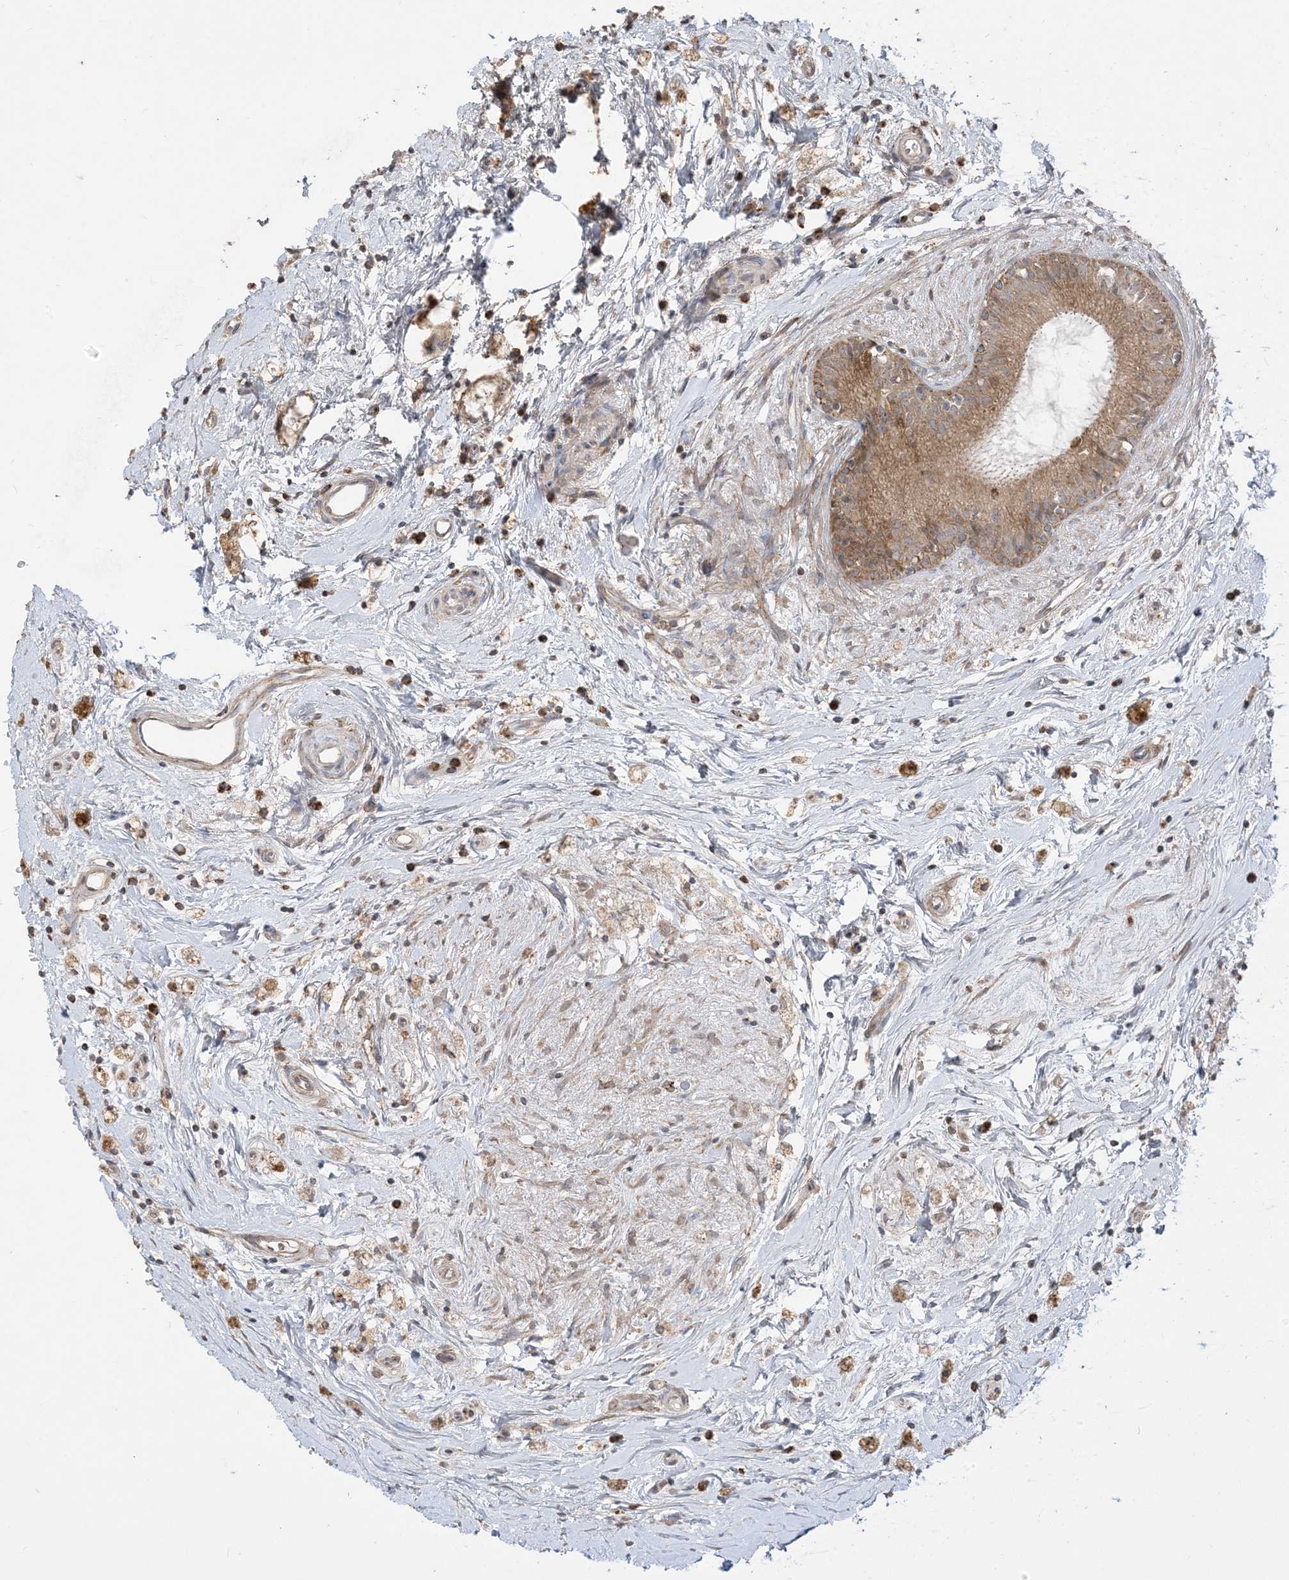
{"staining": {"intensity": "moderate", "quantity": ">75%", "location": "cytoplasmic/membranous"}, "tissue": "epididymis", "cell_type": "Glandular cells", "image_type": "normal", "snomed": [{"axis": "morphology", "description": "Normal tissue, NOS"}, {"axis": "topography", "description": "Epididymis"}], "caption": "DAB (3,3'-diaminobenzidine) immunohistochemical staining of normal epididymis reveals moderate cytoplasmic/membranous protein positivity in approximately >75% of glandular cells. The staining was performed using DAB, with brown indicating positive protein expression. Nuclei are stained blue with hematoxylin.", "gene": "SIRT3", "patient": {"sex": "male", "age": 80}}